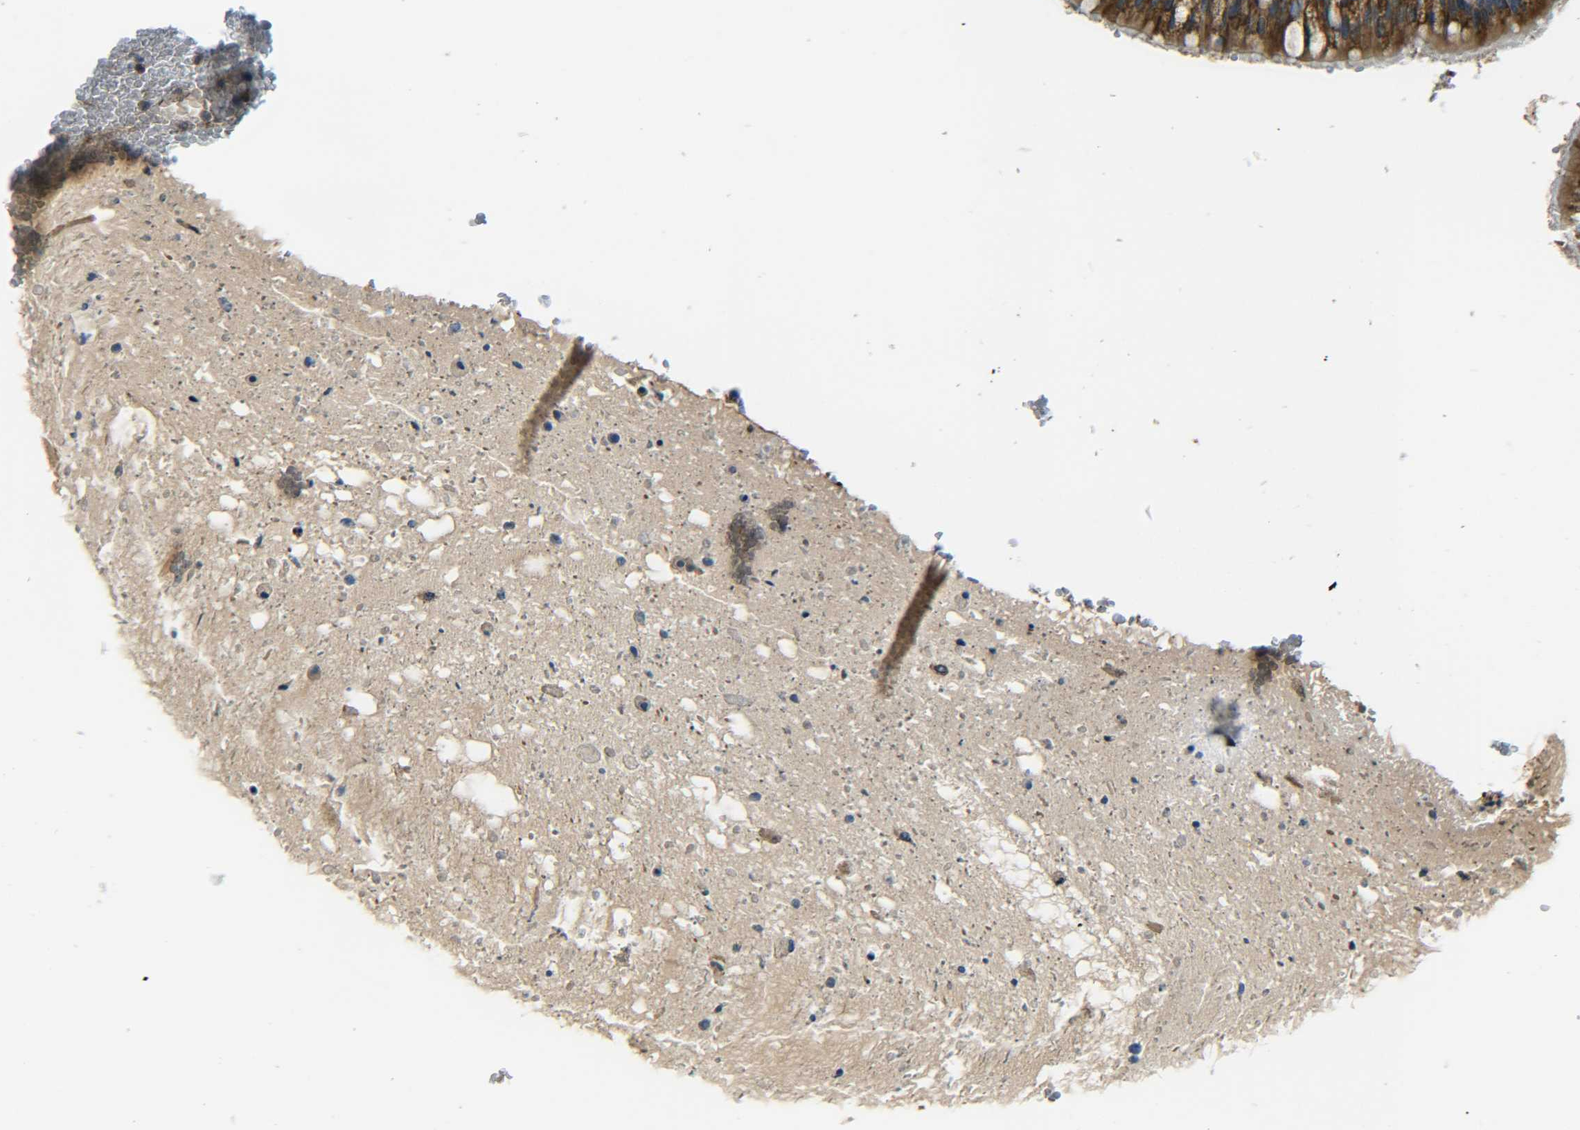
{"staining": {"intensity": "moderate", "quantity": ">75%", "location": "cytoplasmic/membranous"}, "tissue": "bronchus", "cell_type": "Respiratory epithelial cells", "image_type": "normal", "snomed": [{"axis": "morphology", "description": "Normal tissue, NOS"}, {"axis": "morphology", "description": "Adenocarcinoma, NOS"}, {"axis": "morphology", "description": "Adenocarcinoma, metastatic, NOS"}, {"axis": "topography", "description": "Lymph node"}, {"axis": "topography", "description": "Bronchus"}, {"axis": "topography", "description": "Lung"}], "caption": "Immunohistochemical staining of normal bronchus exhibits moderate cytoplasmic/membranous protein positivity in approximately >75% of respiratory epithelial cells. (IHC, brightfield microscopy, high magnification).", "gene": "PREB", "patient": {"sex": "female", "age": 54}}